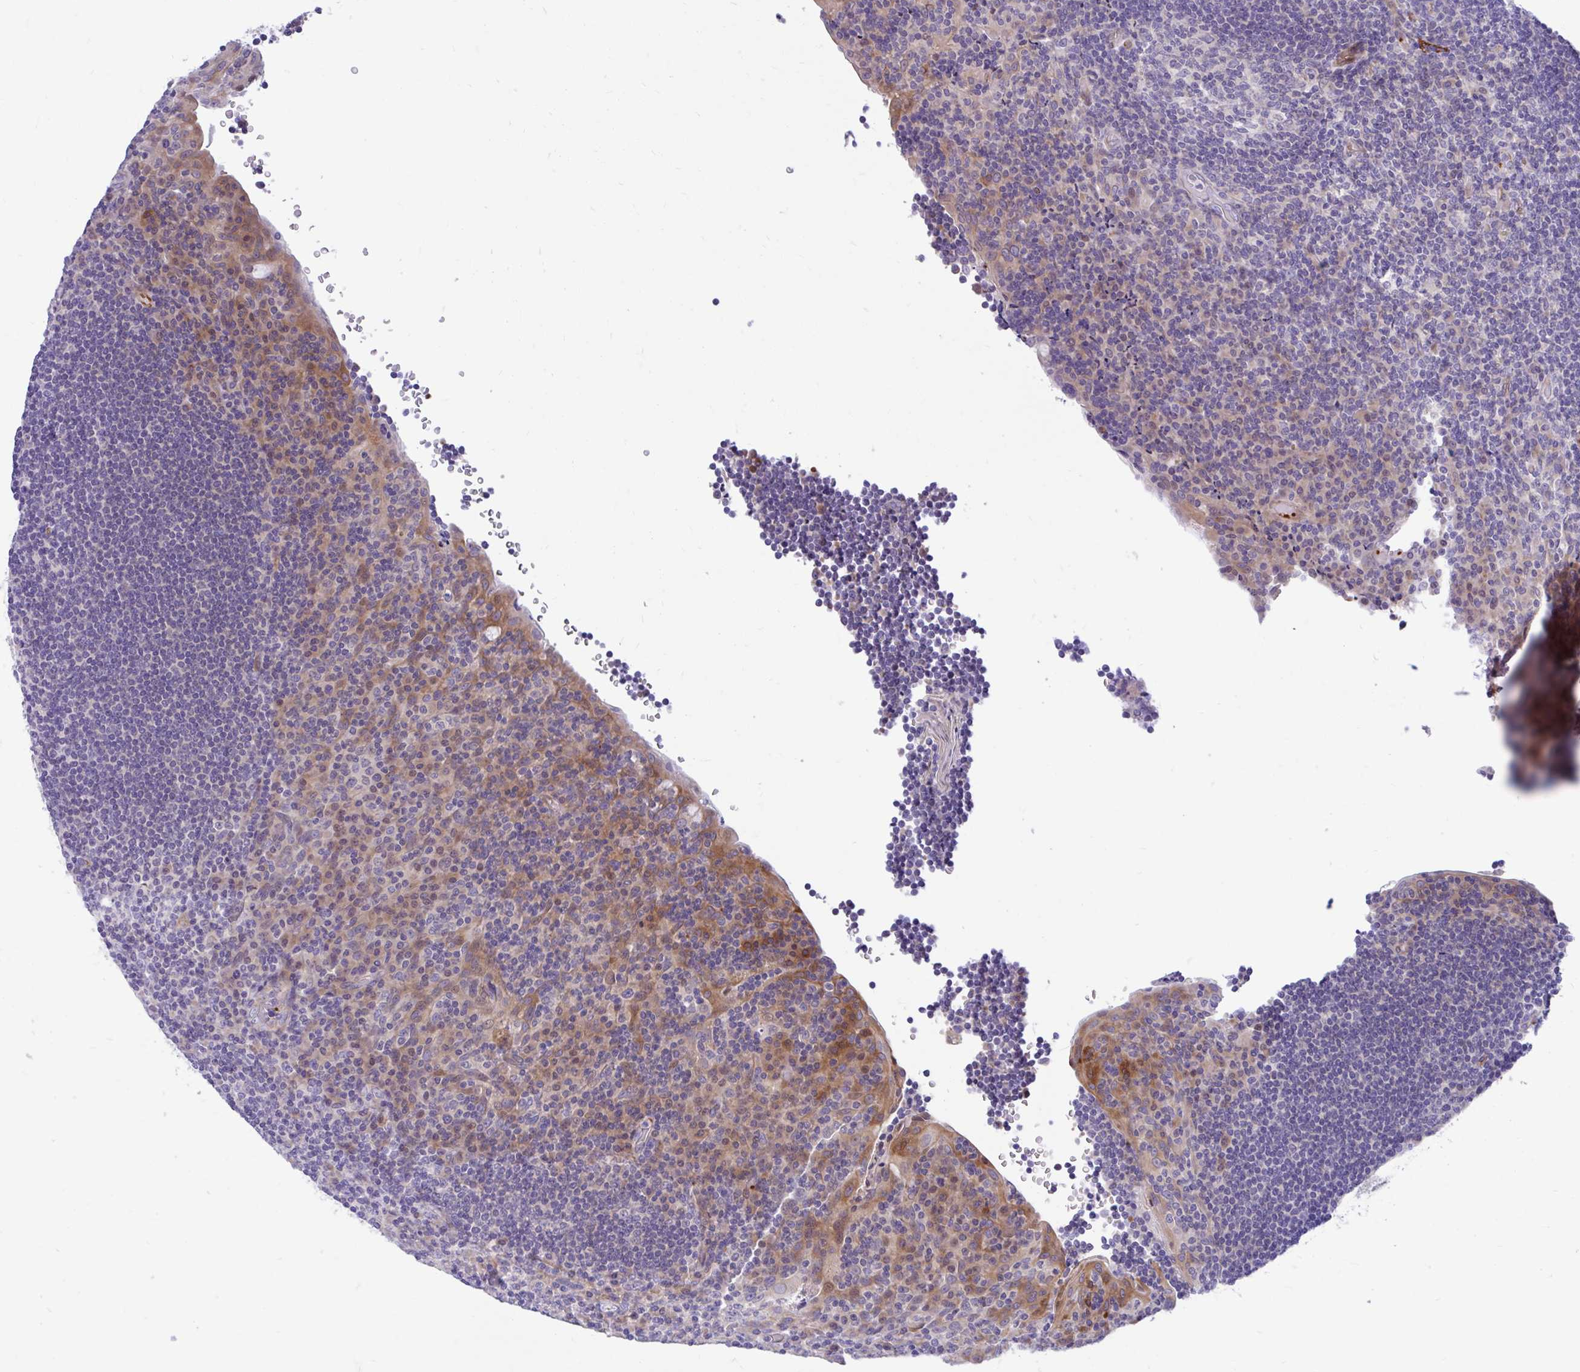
{"staining": {"intensity": "negative", "quantity": "none", "location": "none"}, "tissue": "tonsil", "cell_type": "Germinal center cells", "image_type": "normal", "snomed": [{"axis": "morphology", "description": "Normal tissue, NOS"}, {"axis": "topography", "description": "Tonsil"}], "caption": "Image shows no protein staining in germinal center cells of unremarkable tonsil. Nuclei are stained in blue.", "gene": "ESPNL", "patient": {"sex": "male", "age": 17}}